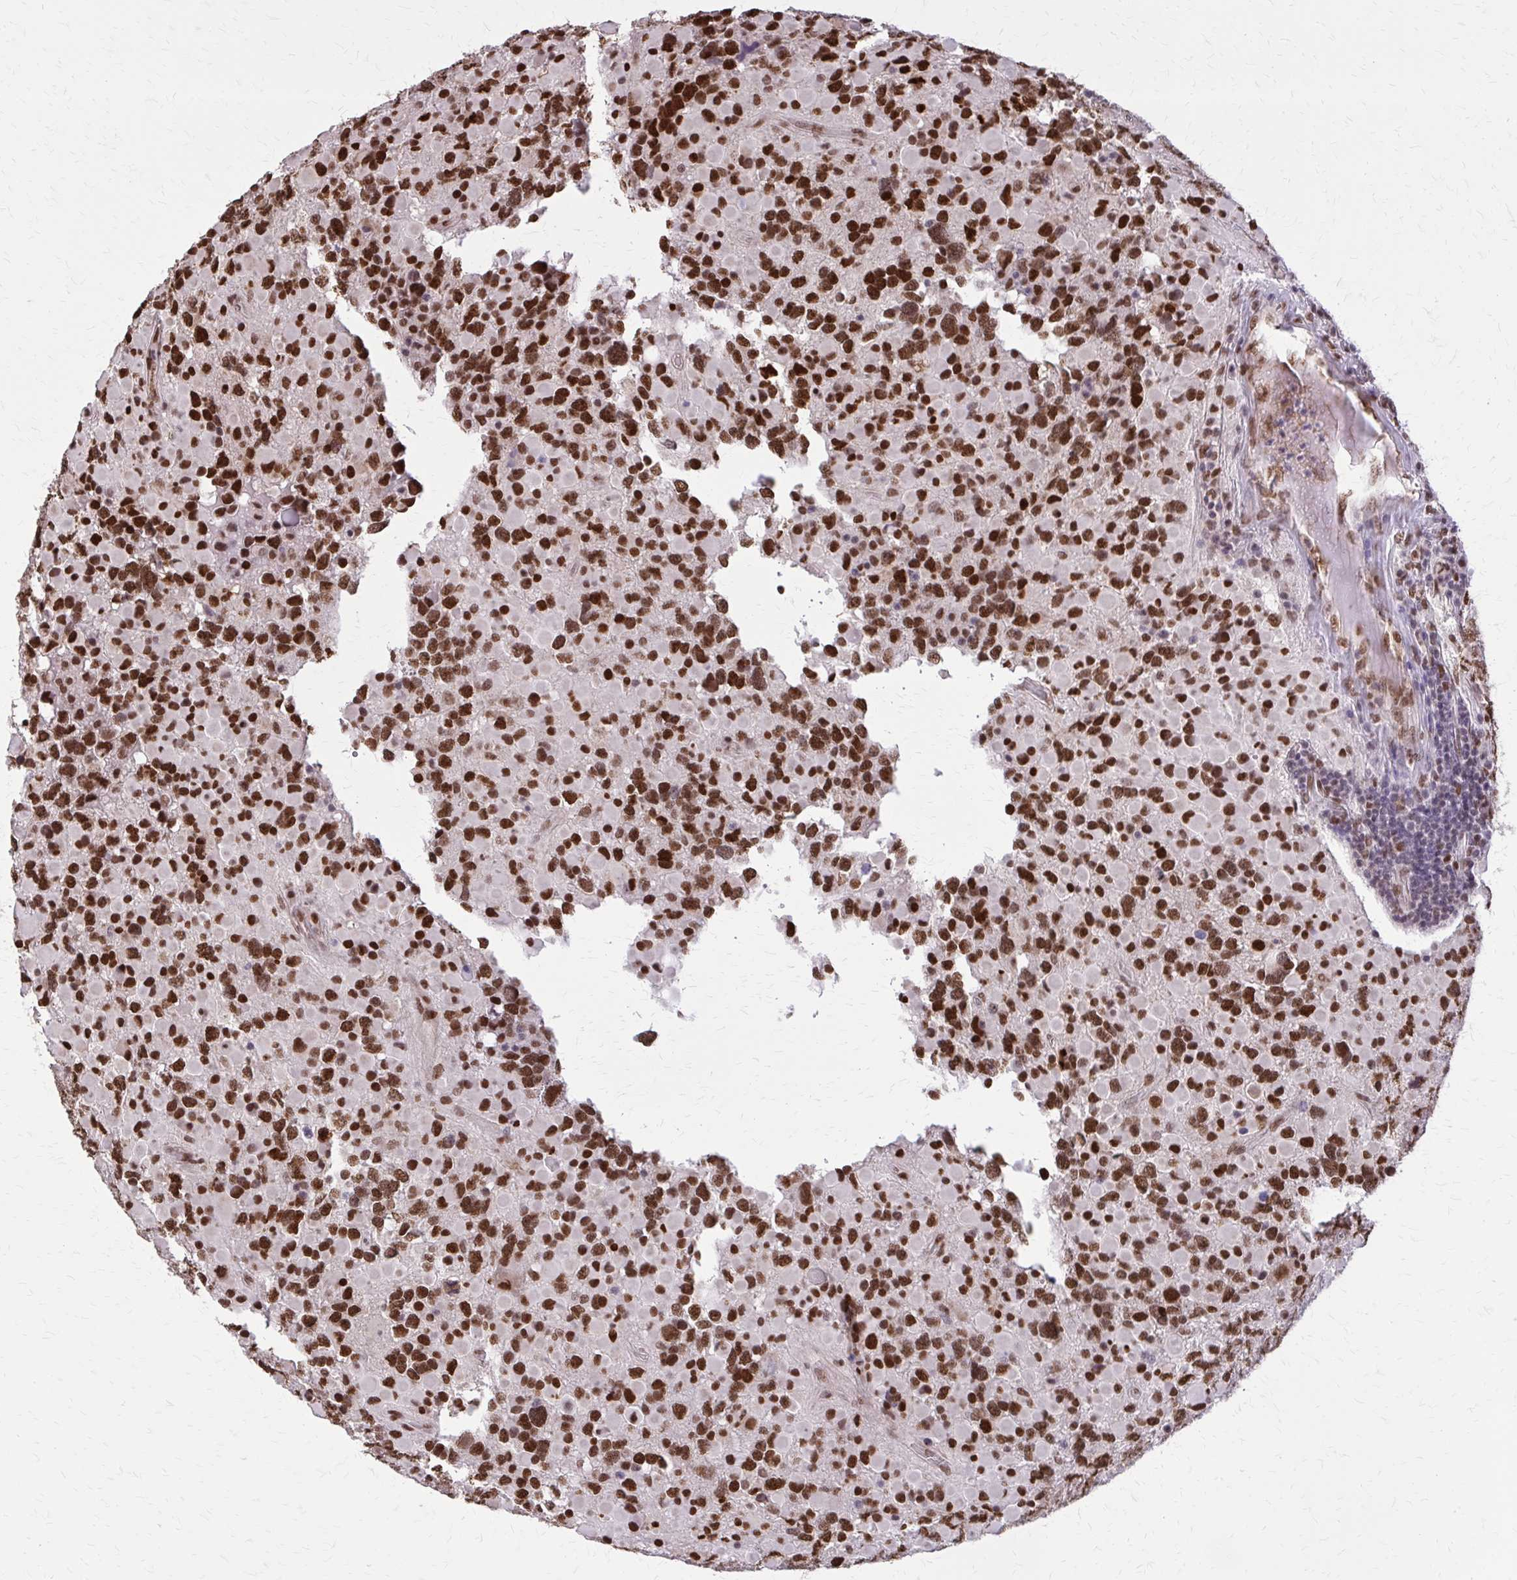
{"staining": {"intensity": "strong", "quantity": ">75%", "location": "nuclear"}, "tissue": "glioma", "cell_type": "Tumor cells", "image_type": "cancer", "snomed": [{"axis": "morphology", "description": "Glioma, malignant, High grade"}, {"axis": "topography", "description": "Brain"}], "caption": "An image showing strong nuclear expression in about >75% of tumor cells in glioma, as visualized by brown immunohistochemical staining.", "gene": "TTF1", "patient": {"sex": "female", "age": 40}}